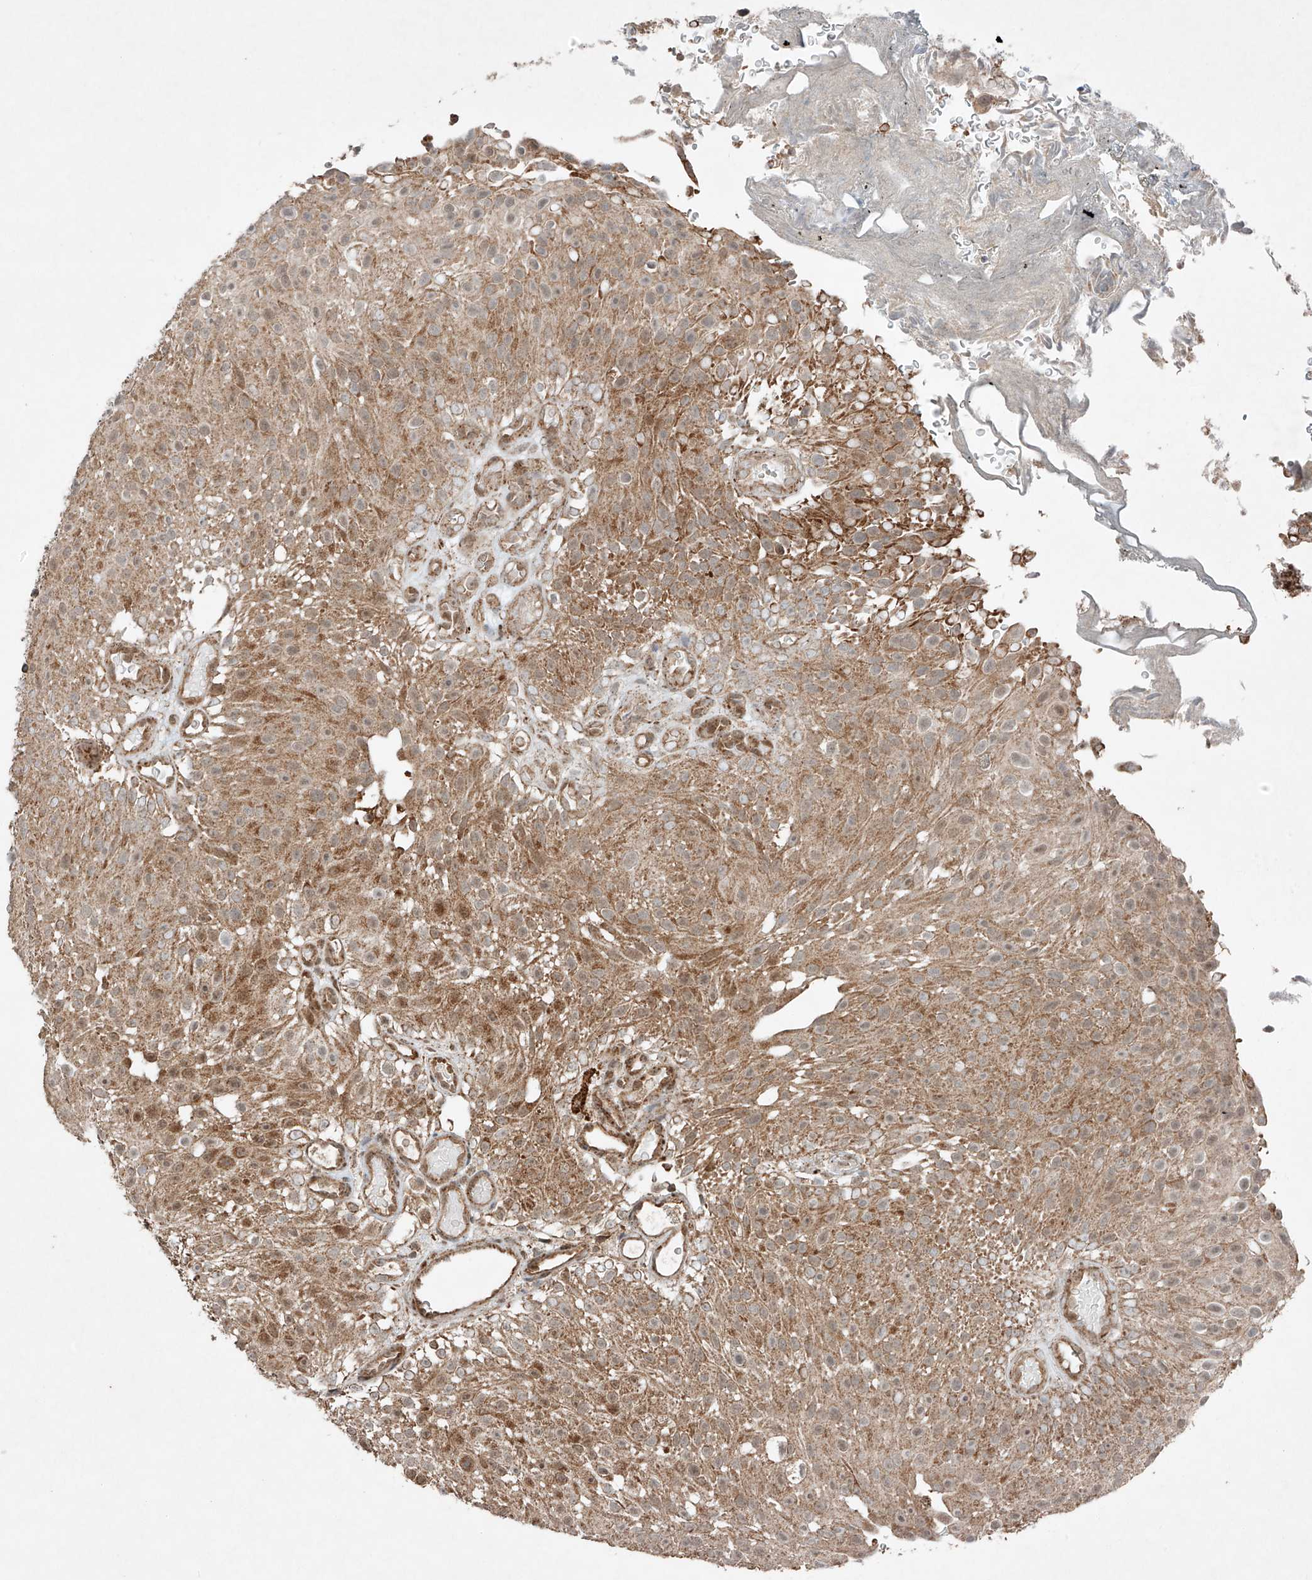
{"staining": {"intensity": "moderate", "quantity": ">75%", "location": "cytoplasmic/membranous"}, "tissue": "urothelial cancer", "cell_type": "Tumor cells", "image_type": "cancer", "snomed": [{"axis": "morphology", "description": "Urothelial carcinoma, Low grade"}, {"axis": "topography", "description": "Urinary bladder"}], "caption": "Tumor cells demonstrate medium levels of moderate cytoplasmic/membranous expression in approximately >75% of cells in urothelial carcinoma (low-grade). The protein of interest is shown in brown color, while the nuclei are stained blue.", "gene": "ZNF620", "patient": {"sex": "male", "age": 78}}